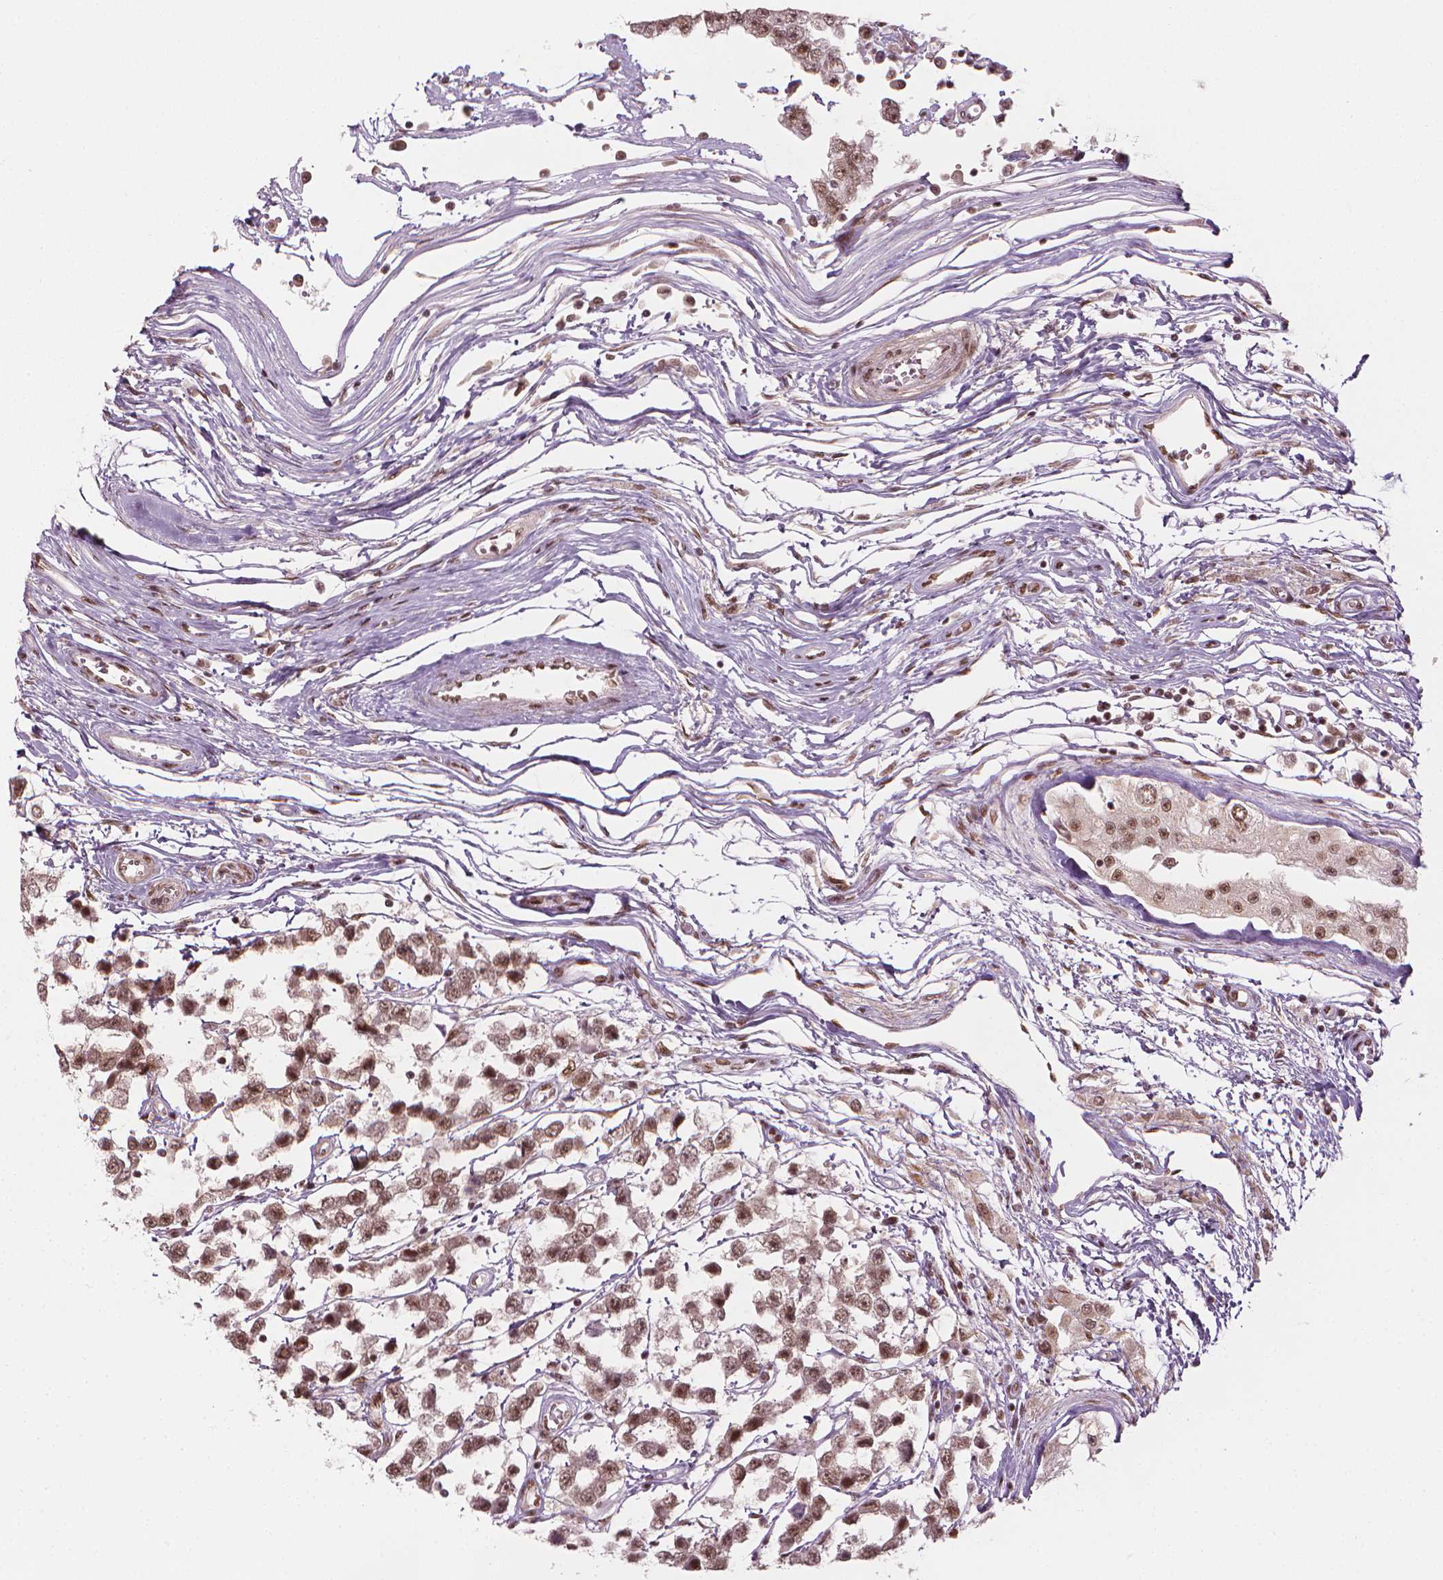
{"staining": {"intensity": "moderate", "quantity": ">75%", "location": "nuclear"}, "tissue": "testis cancer", "cell_type": "Tumor cells", "image_type": "cancer", "snomed": [{"axis": "morphology", "description": "Seminoma, NOS"}, {"axis": "topography", "description": "Testis"}], "caption": "This photomicrograph reveals testis cancer (seminoma) stained with immunohistochemistry to label a protein in brown. The nuclear of tumor cells show moderate positivity for the protein. Nuclei are counter-stained blue.", "gene": "ELF2", "patient": {"sex": "male", "age": 34}}